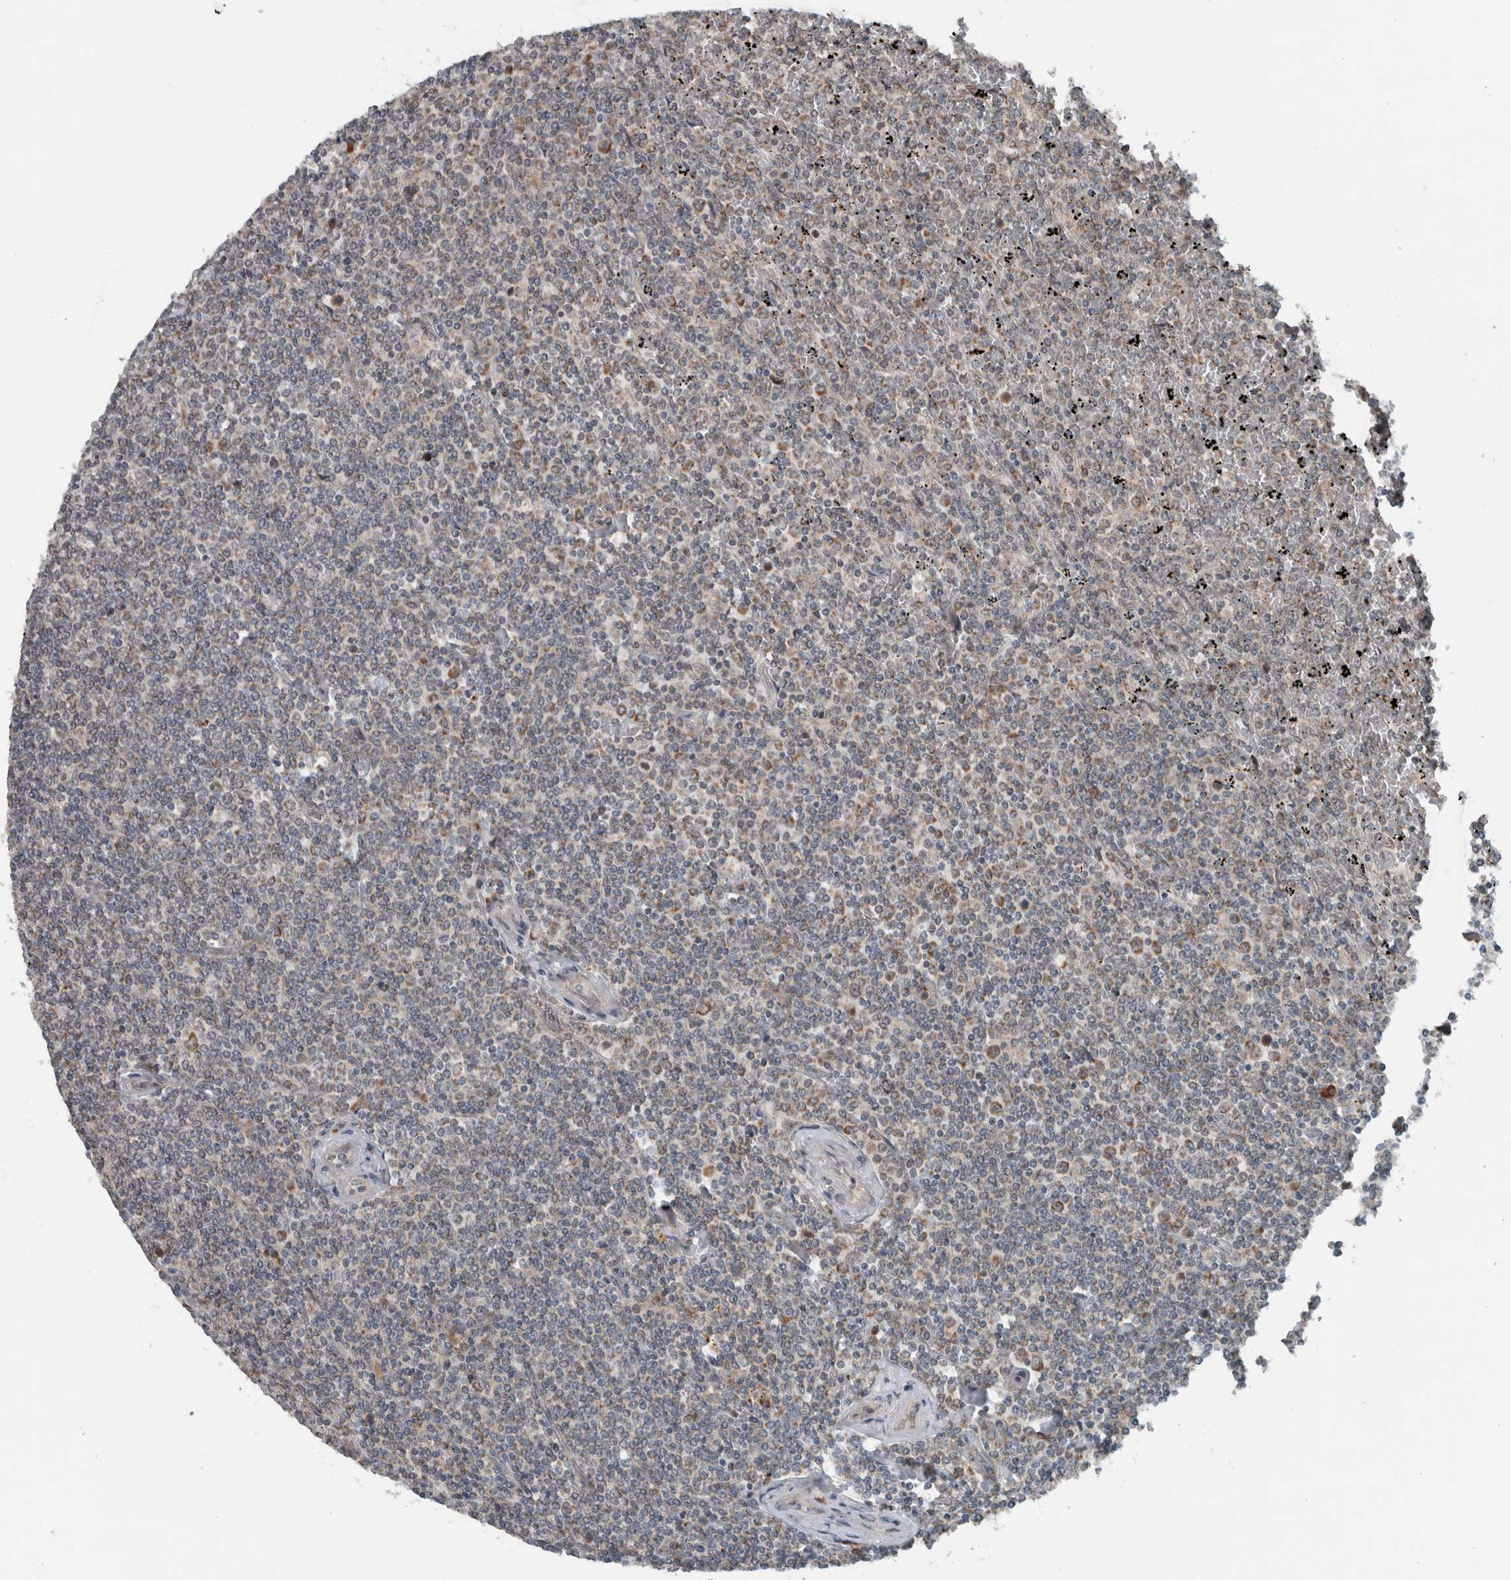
{"staining": {"intensity": "weak", "quantity": "<25%", "location": "cytoplasmic/membranous"}, "tissue": "lymphoma", "cell_type": "Tumor cells", "image_type": "cancer", "snomed": [{"axis": "morphology", "description": "Malignant lymphoma, non-Hodgkin's type, Low grade"}, {"axis": "topography", "description": "Spleen"}], "caption": "A histopathology image of malignant lymphoma, non-Hodgkin's type (low-grade) stained for a protein demonstrates no brown staining in tumor cells.", "gene": "GBA2", "patient": {"sex": "female", "age": 19}}